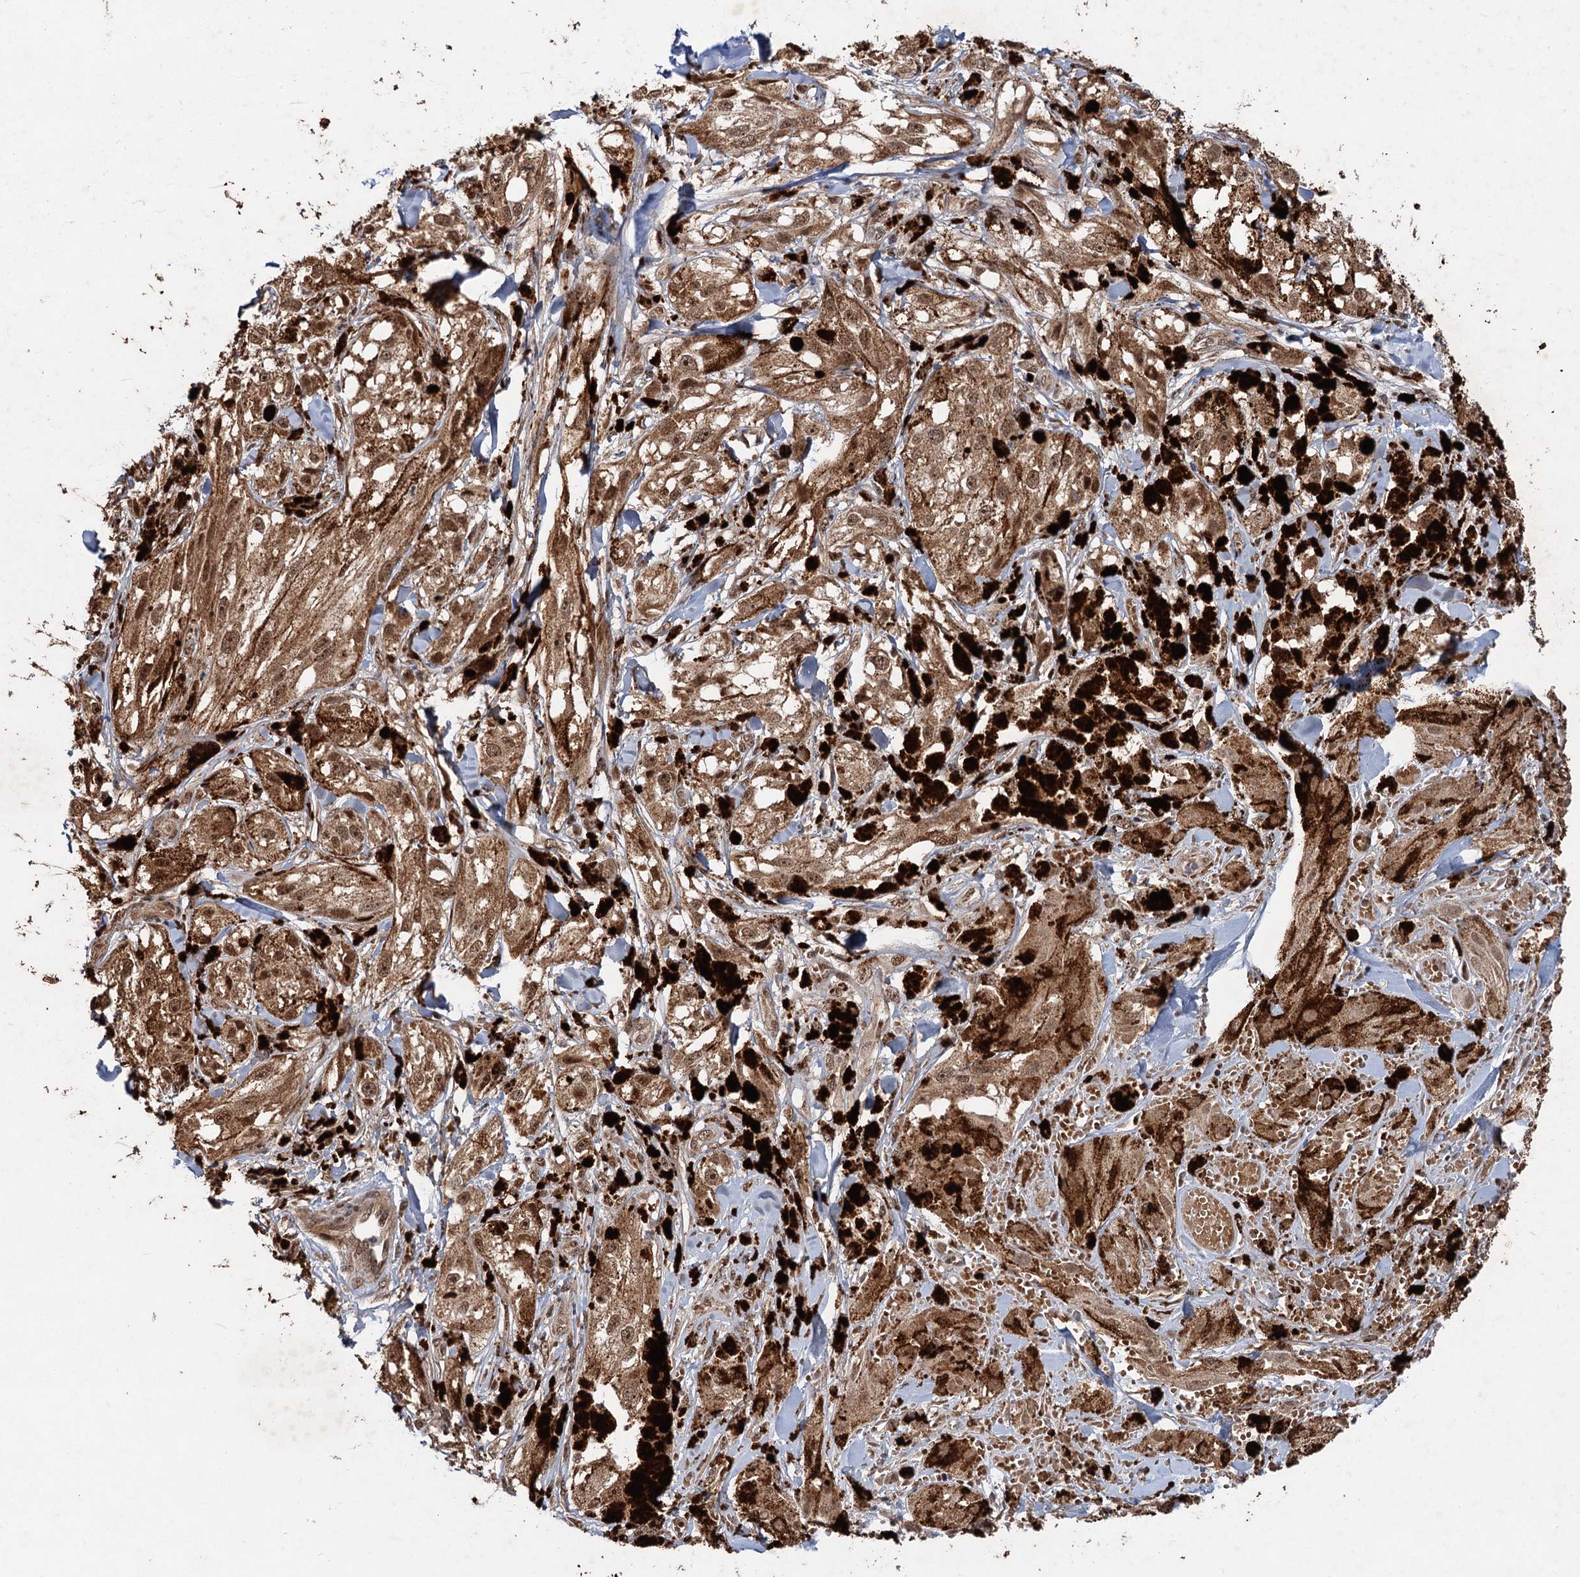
{"staining": {"intensity": "moderate", "quantity": ">75%", "location": "cytoplasmic/membranous,nuclear"}, "tissue": "melanoma", "cell_type": "Tumor cells", "image_type": "cancer", "snomed": [{"axis": "morphology", "description": "Malignant melanoma, NOS"}, {"axis": "topography", "description": "Skin"}], "caption": "Malignant melanoma stained for a protein demonstrates moderate cytoplasmic/membranous and nuclear positivity in tumor cells. The protein is stained brown, and the nuclei are stained in blue (DAB IHC with brightfield microscopy, high magnification).", "gene": "REP15", "patient": {"sex": "male", "age": 88}}